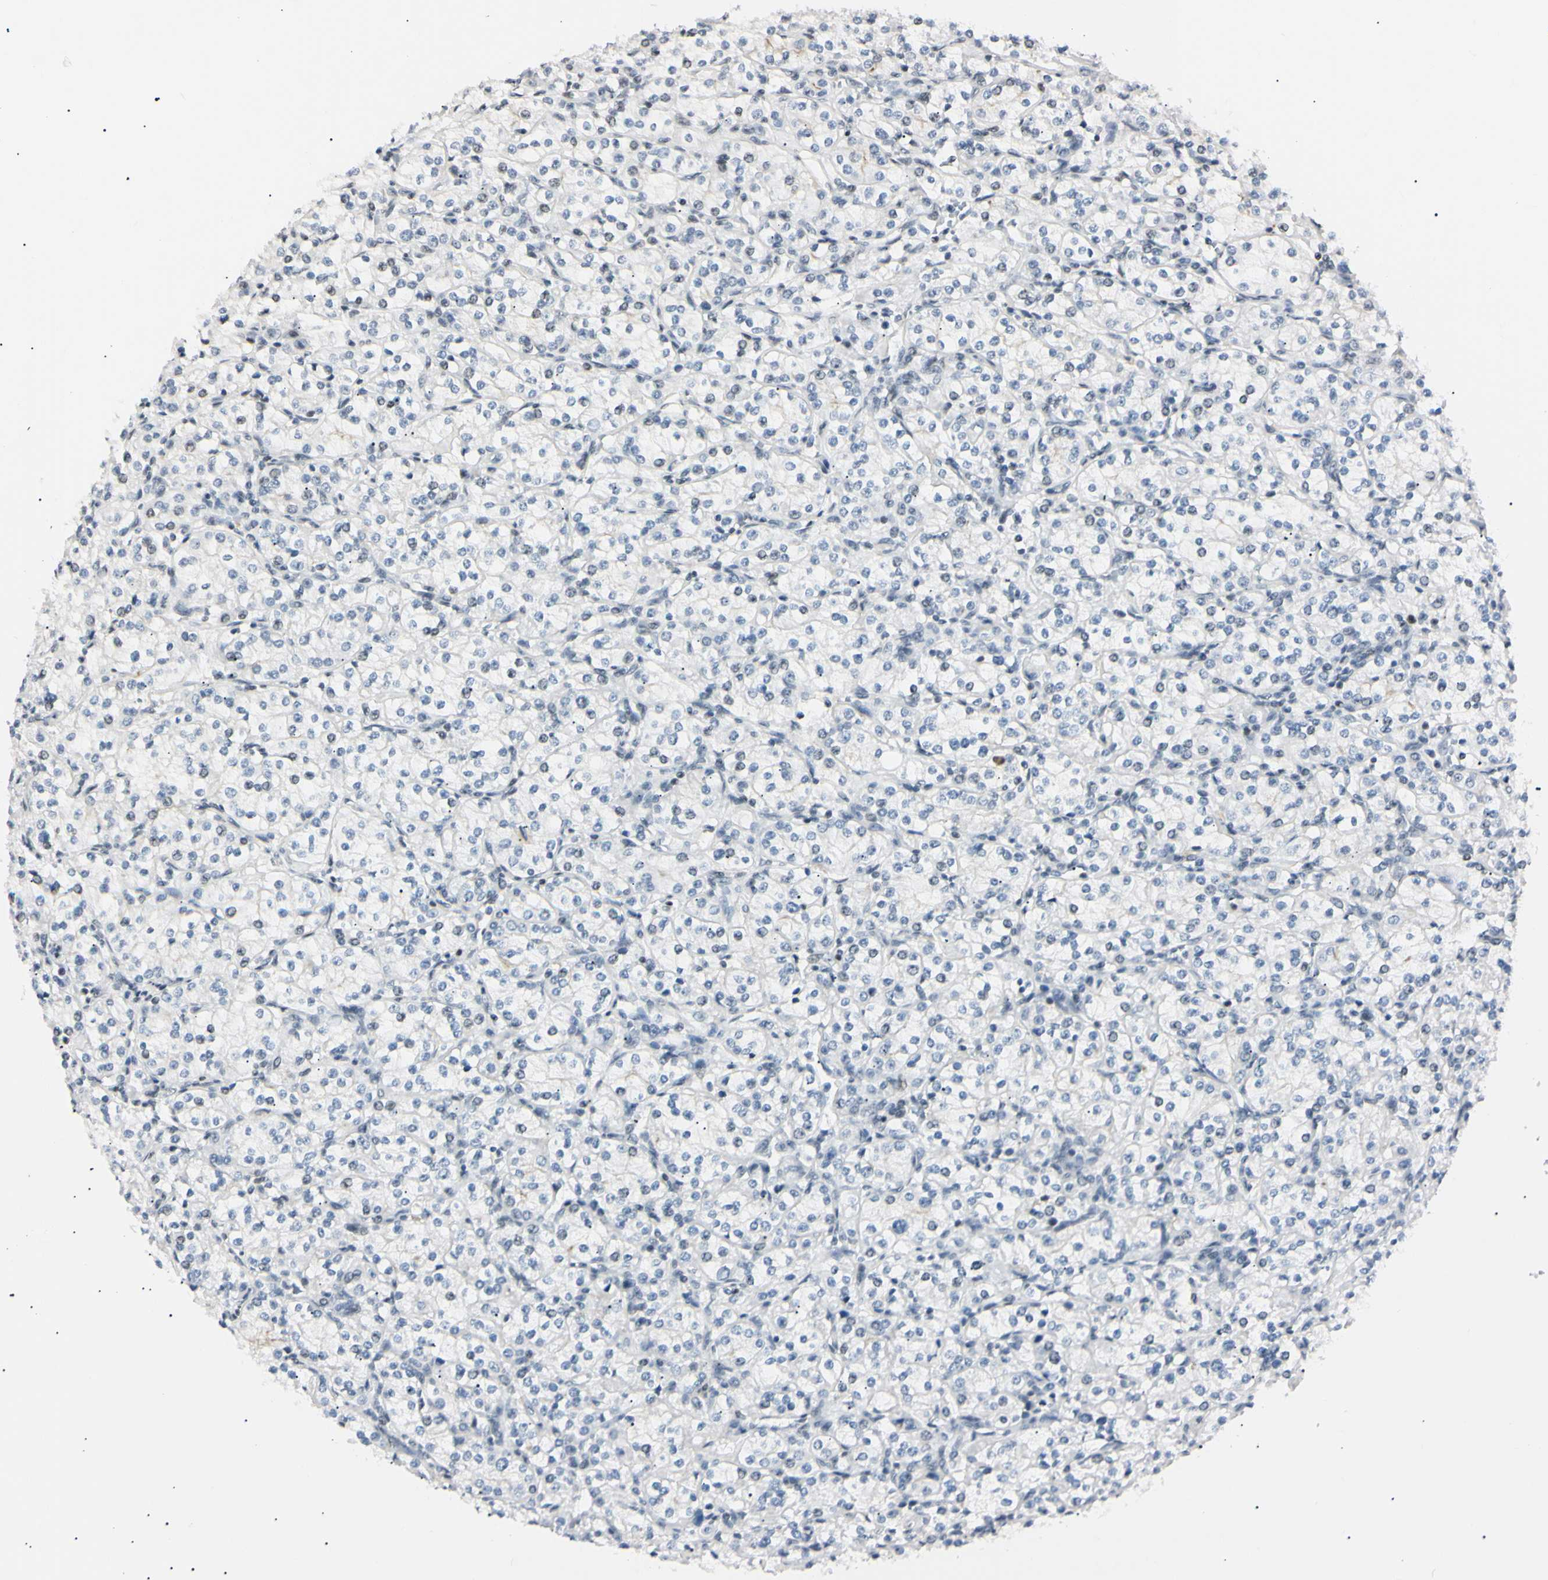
{"staining": {"intensity": "negative", "quantity": "none", "location": "none"}, "tissue": "renal cancer", "cell_type": "Tumor cells", "image_type": "cancer", "snomed": [{"axis": "morphology", "description": "Adenocarcinoma, NOS"}, {"axis": "topography", "description": "Kidney"}], "caption": "This is a micrograph of immunohistochemistry staining of adenocarcinoma (renal), which shows no positivity in tumor cells. (Immunohistochemistry, brightfield microscopy, high magnification).", "gene": "ZNF134", "patient": {"sex": "male", "age": 77}}